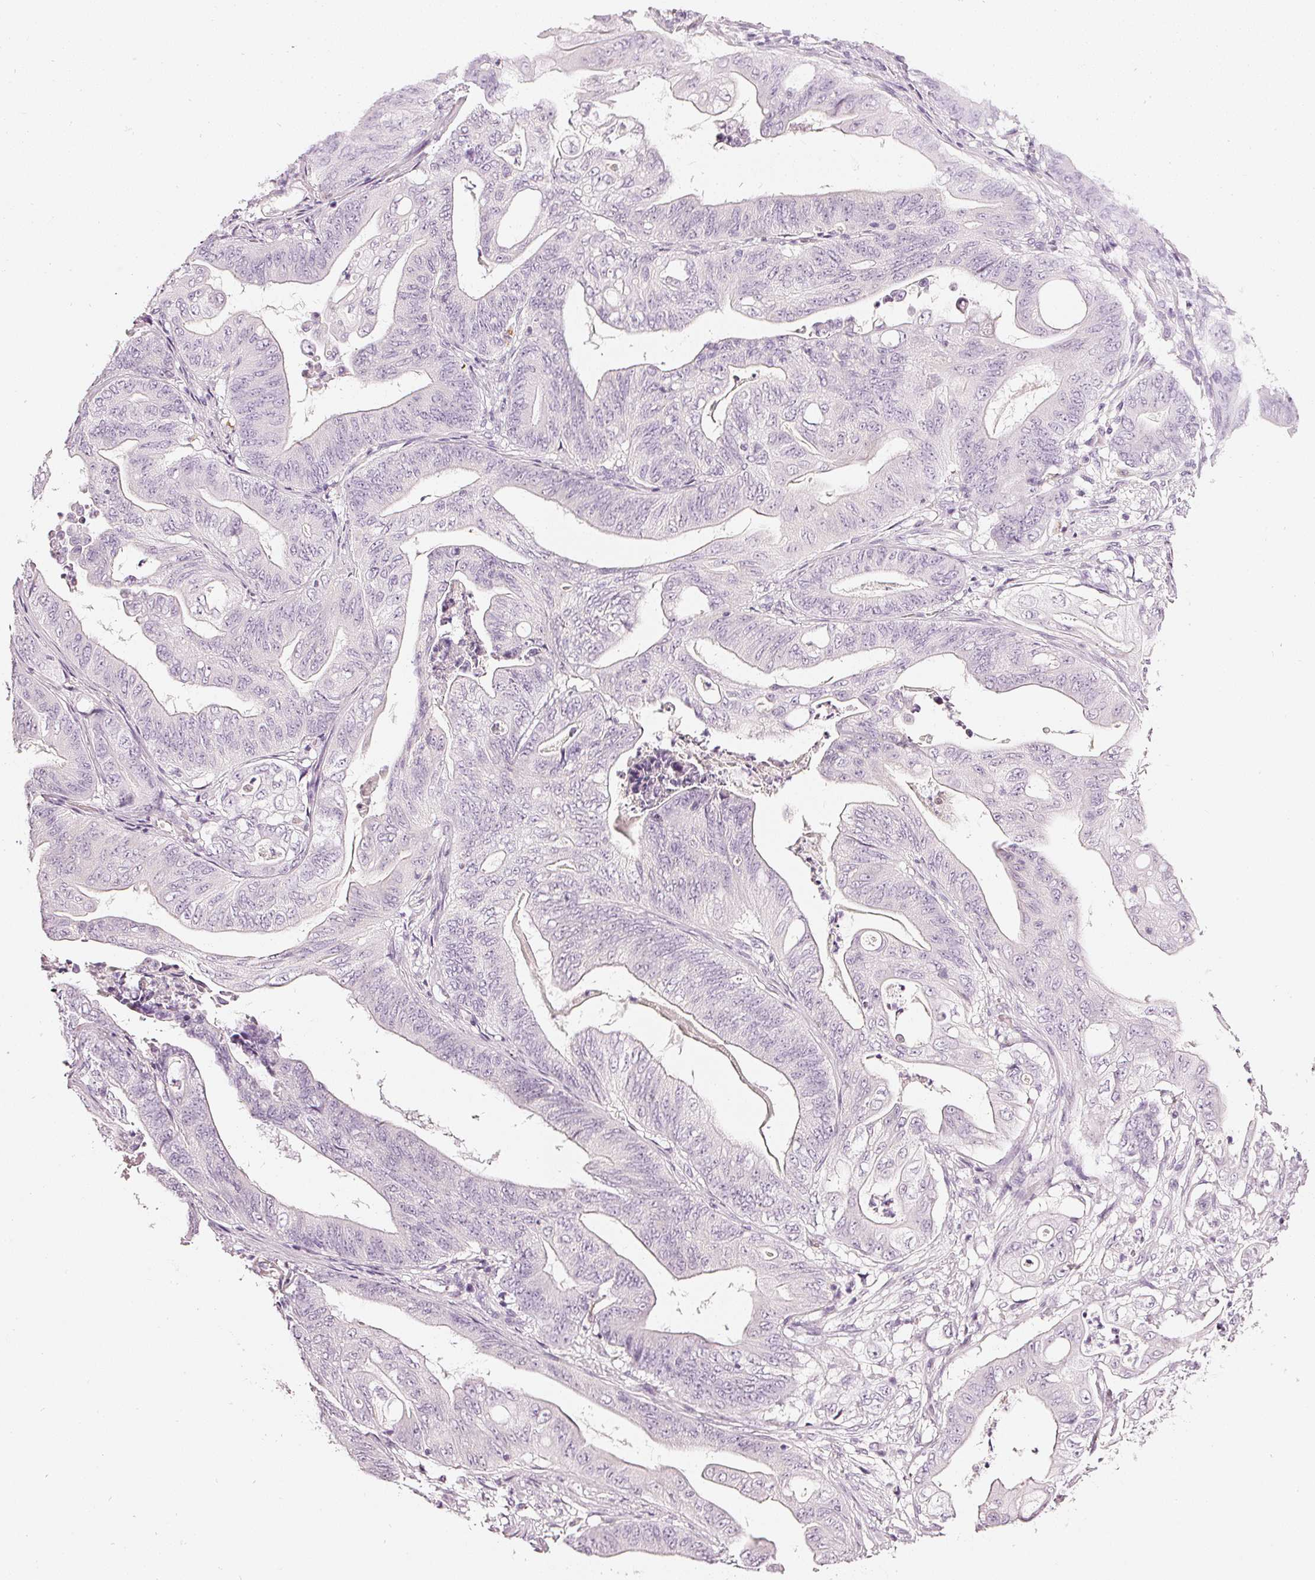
{"staining": {"intensity": "negative", "quantity": "none", "location": "none"}, "tissue": "stomach cancer", "cell_type": "Tumor cells", "image_type": "cancer", "snomed": [{"axis": "morphology", "description": "Adenocarcinoma, NOS"}, {"axis": "topography", "description": "Stomach"}], "caption": "A high-resolution photomicrograph shows immunohistochemistry staining of stomach adenocarcinoma, which shows no significant staining in tumor cells.", "gene": "CNP", "patient": {"sex": "female", "age": 73}}